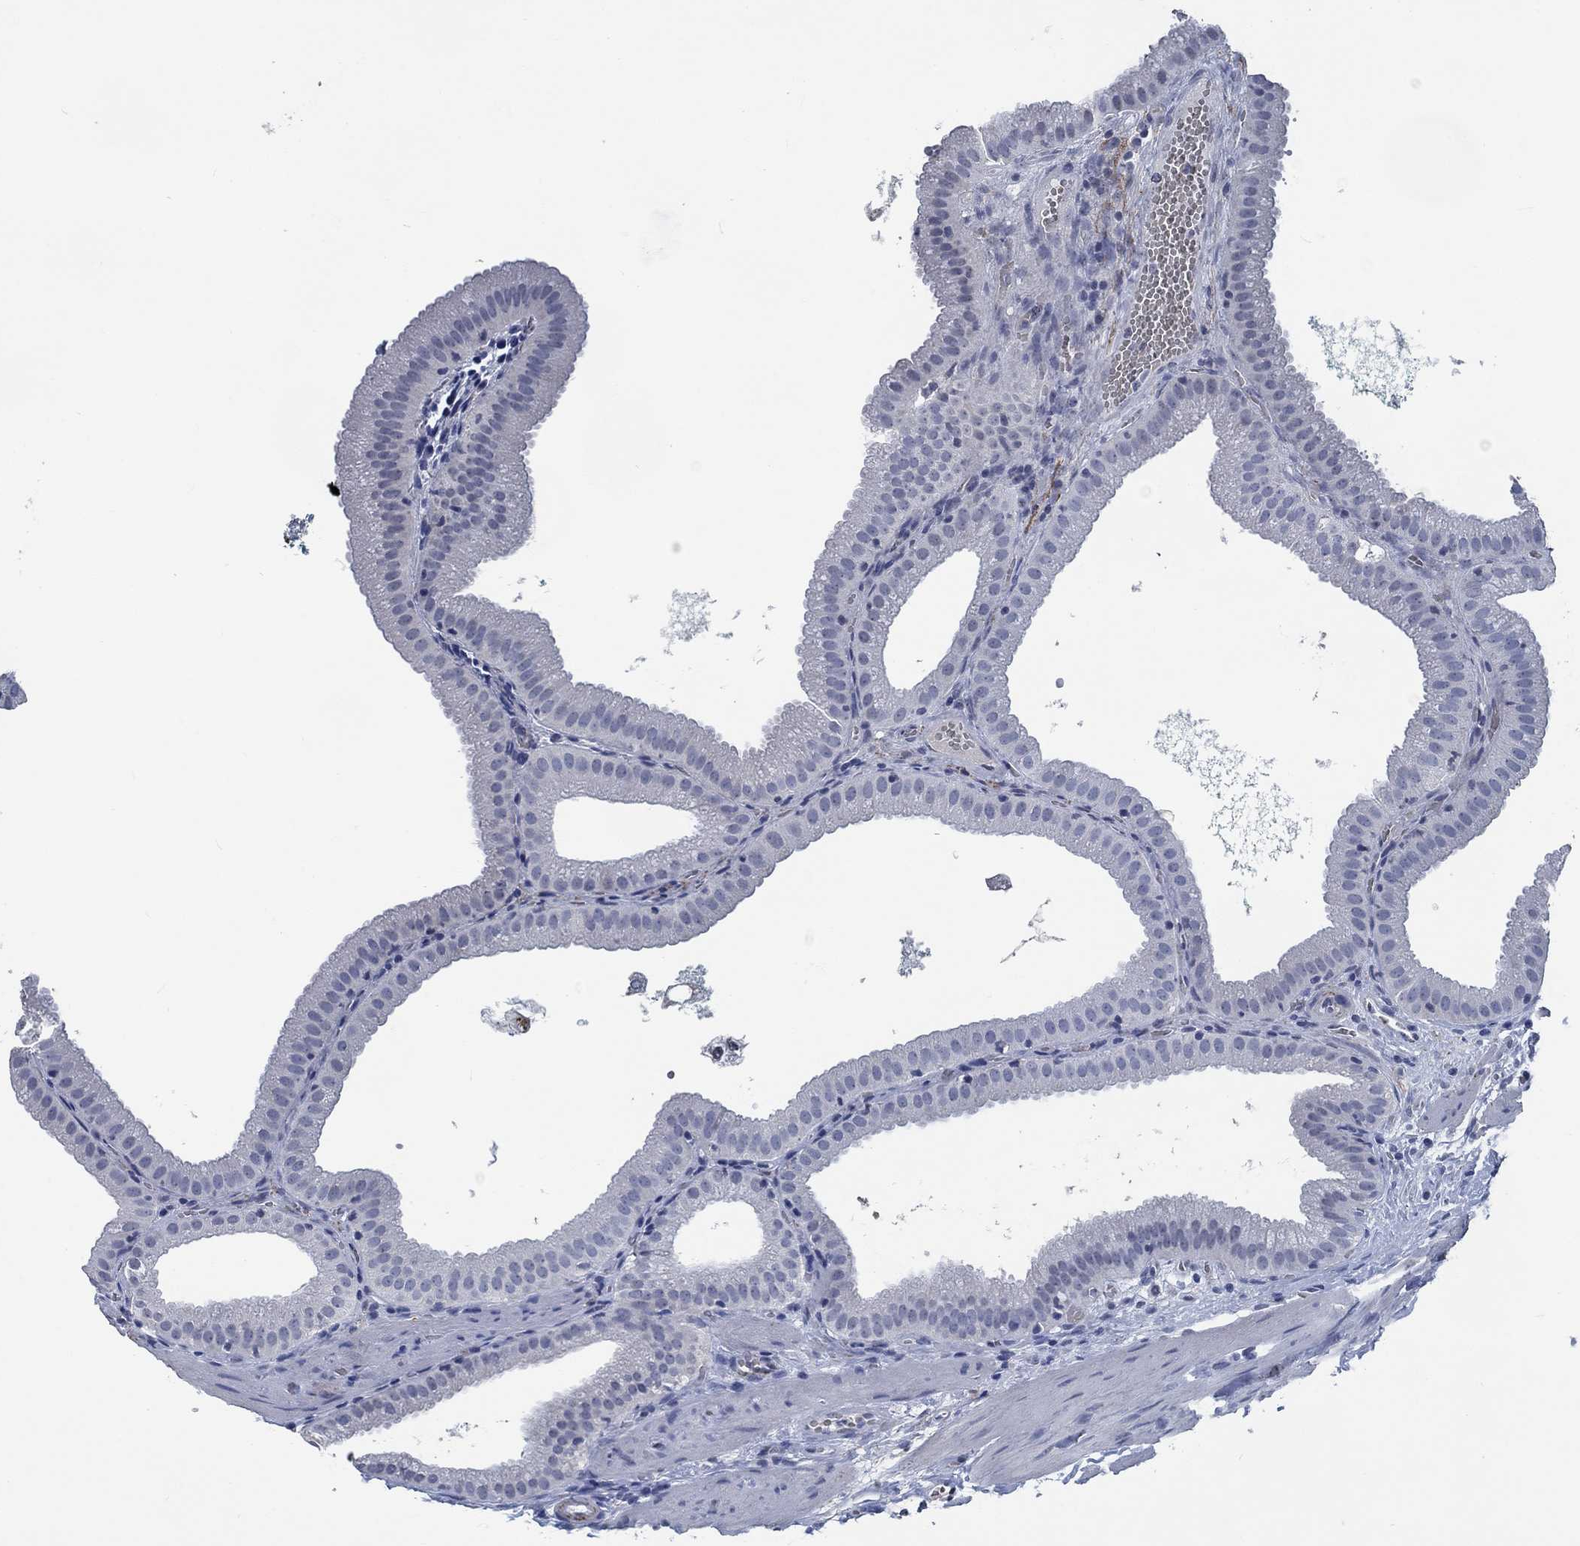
{"staining": {"intensity": "negative", "quantity": "none", "location": "none"}, "tissue": "gallbladder", "cell_type": "Glandular cells", "image_type": "normal", "snomed": [{"axis": "morphology", "description": "Normal tissue, NOS"}, {"axis": "topography", "description": "Gallbladder"}], "caption": "Micrograph shows no protein staining in glandular cells of normal gallbladder. (Brightfield microscopy of DAB (3,3'-diaminobenzidine) IHC at high magnification).", "gene": "OBSCN", "patient": {"sex": "male", "age": 67}}